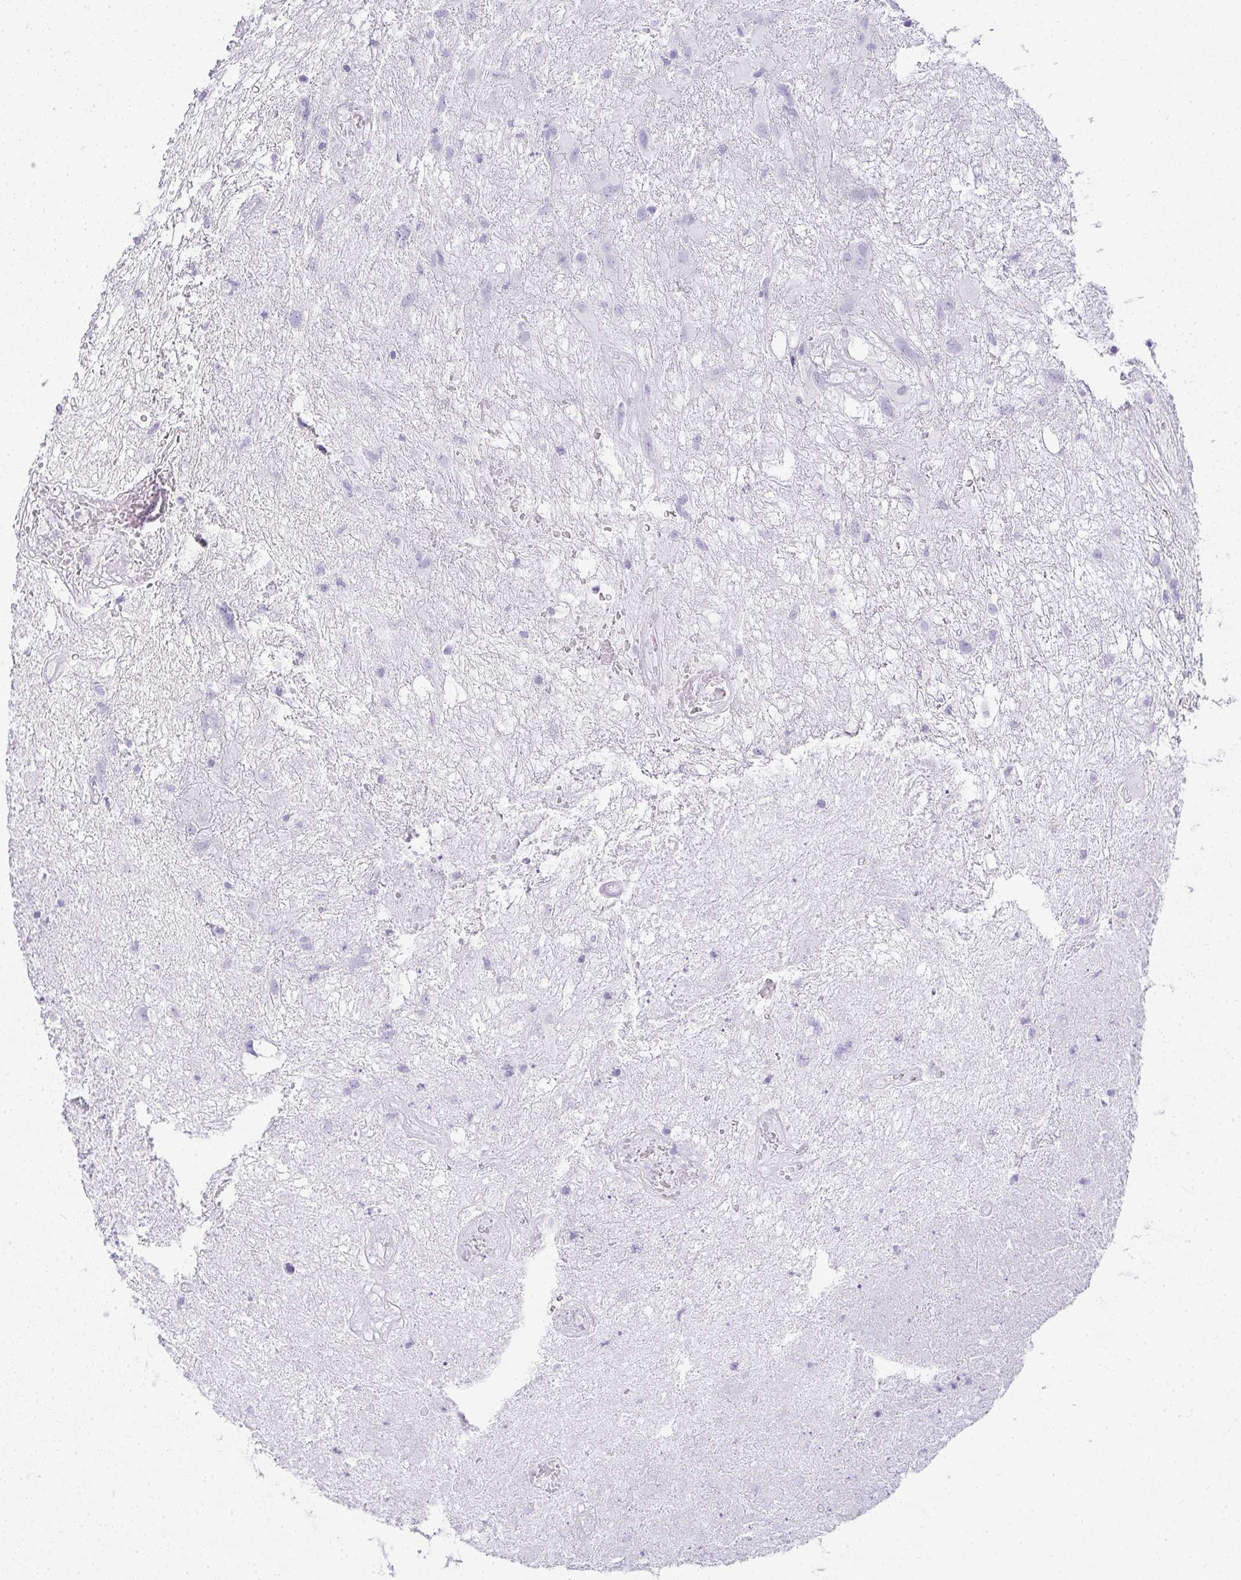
{"staining": {"intensity": "negative", "quantity": "none", "location": "none"}, "tissue": "glioma", "cell_type": "Tumor cells", "image_type": "cancer", "snomed": [{"axis": "morphology", "description": "Glioma, malignant, High grade"}, {"axis": "topography", "description": "Brain"}], "caption": "Immunohistochemistry (IHC) of glioma exhibits no staining in tumor cells.", "gene": "CDADC1", "patient": {"sex": "male", "age": 46}}